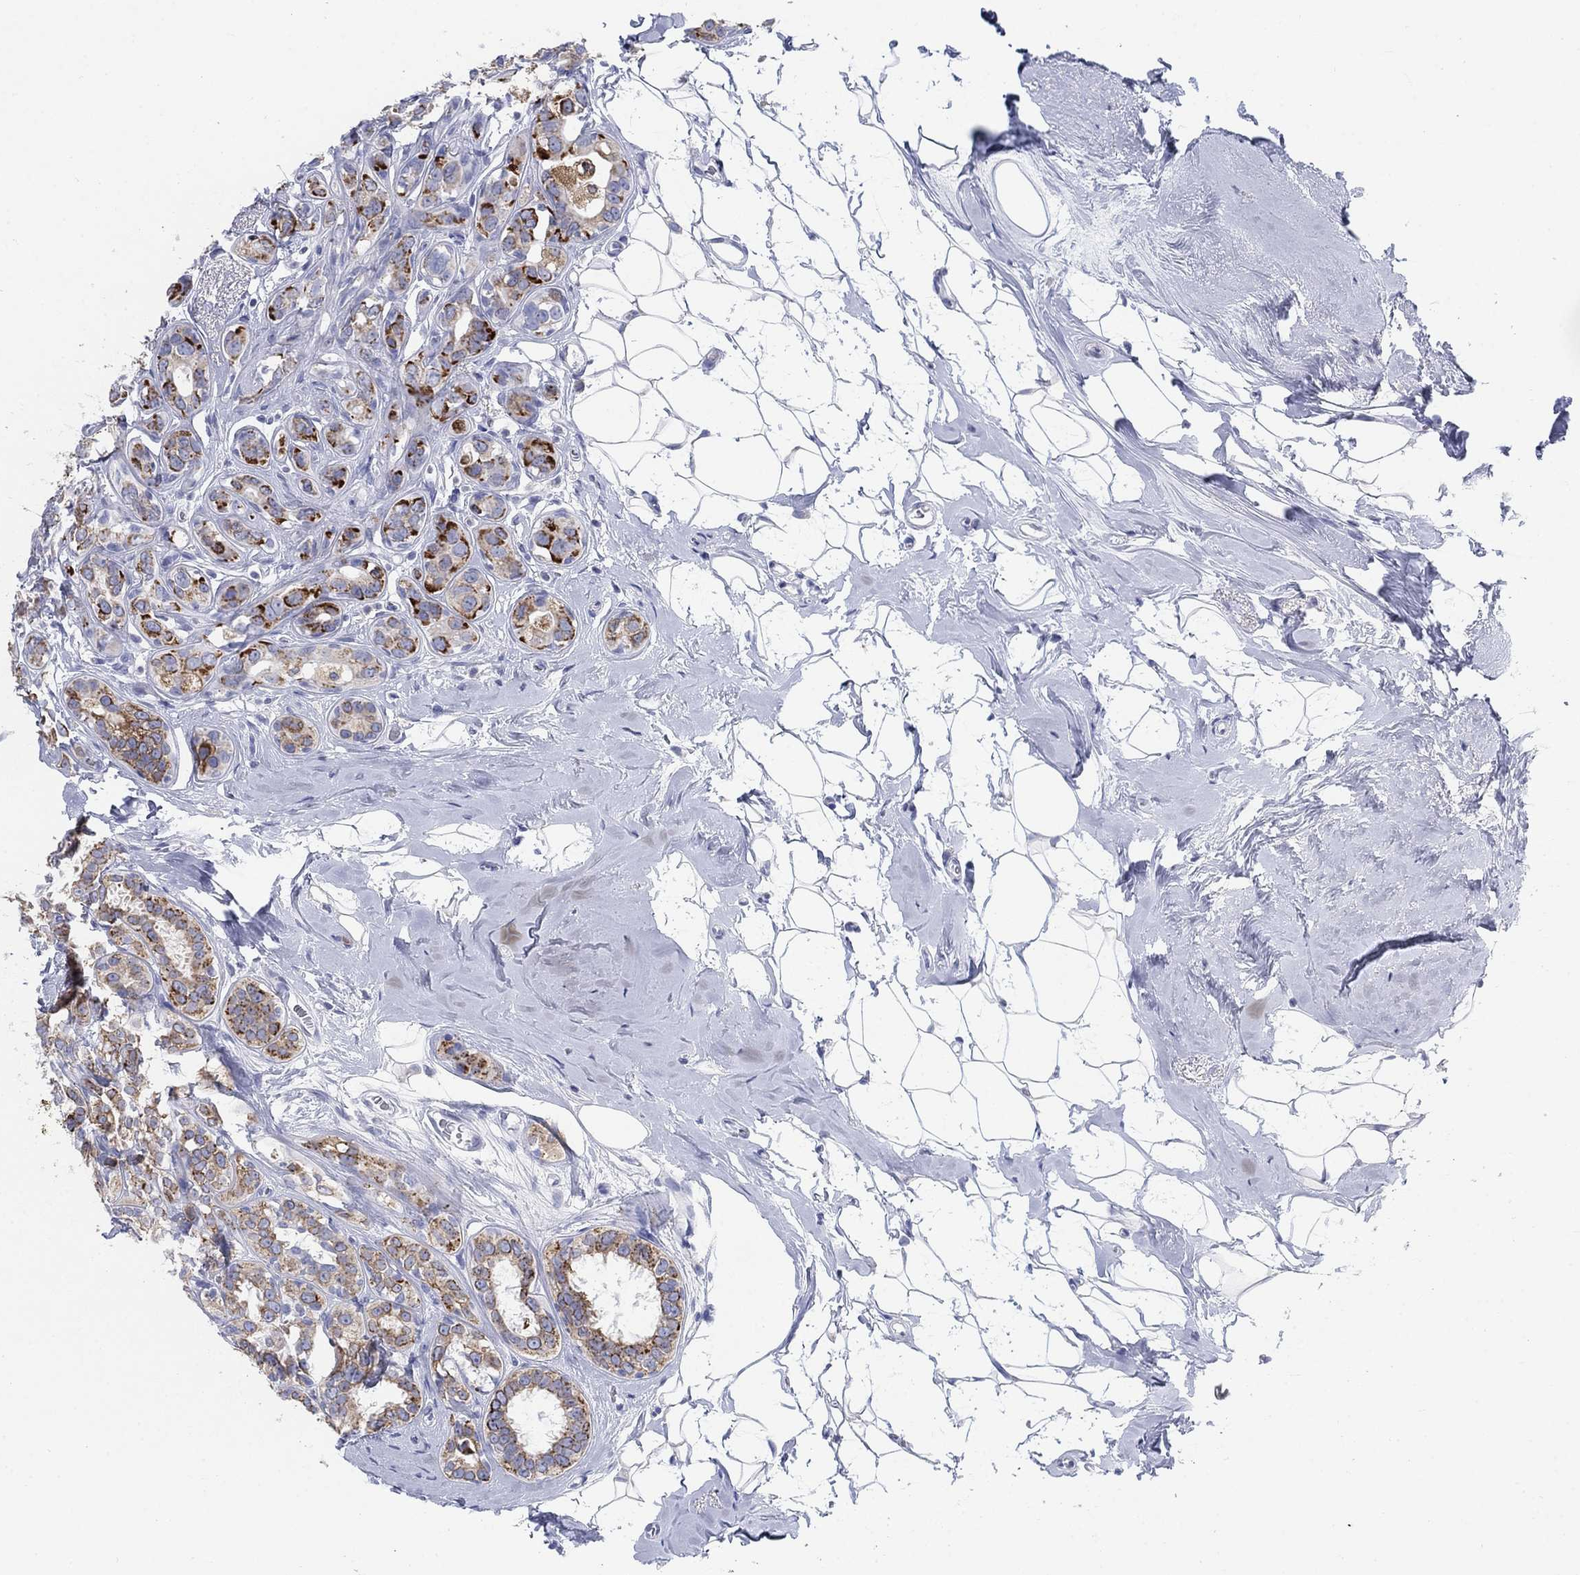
{"staining": {"intensity": "strong", "quantity": "25%-75%", "location": "cytoplasmic/membranous"}, "tissue": "breast cancer", "cell_type": "Tumor cells", "image_type": "cancer", "snomed": [{"axis": "morphology", "description": "Duct carcinoma"}, {"axis": "topography", "description": "Breast"}], "caption": "IHC photomicrograph of neoplastic tissue: breast cancer stained using immunohistochemistry (IHC) demonstrates high levels of strong protein expression localized specifically in the cytoplasmic/membranous of tumor cells, appearing as a cytoplasmic/membranous brown color.", "gene": "SCCPDH", "patient": {"sex": "female", "age": 55}}